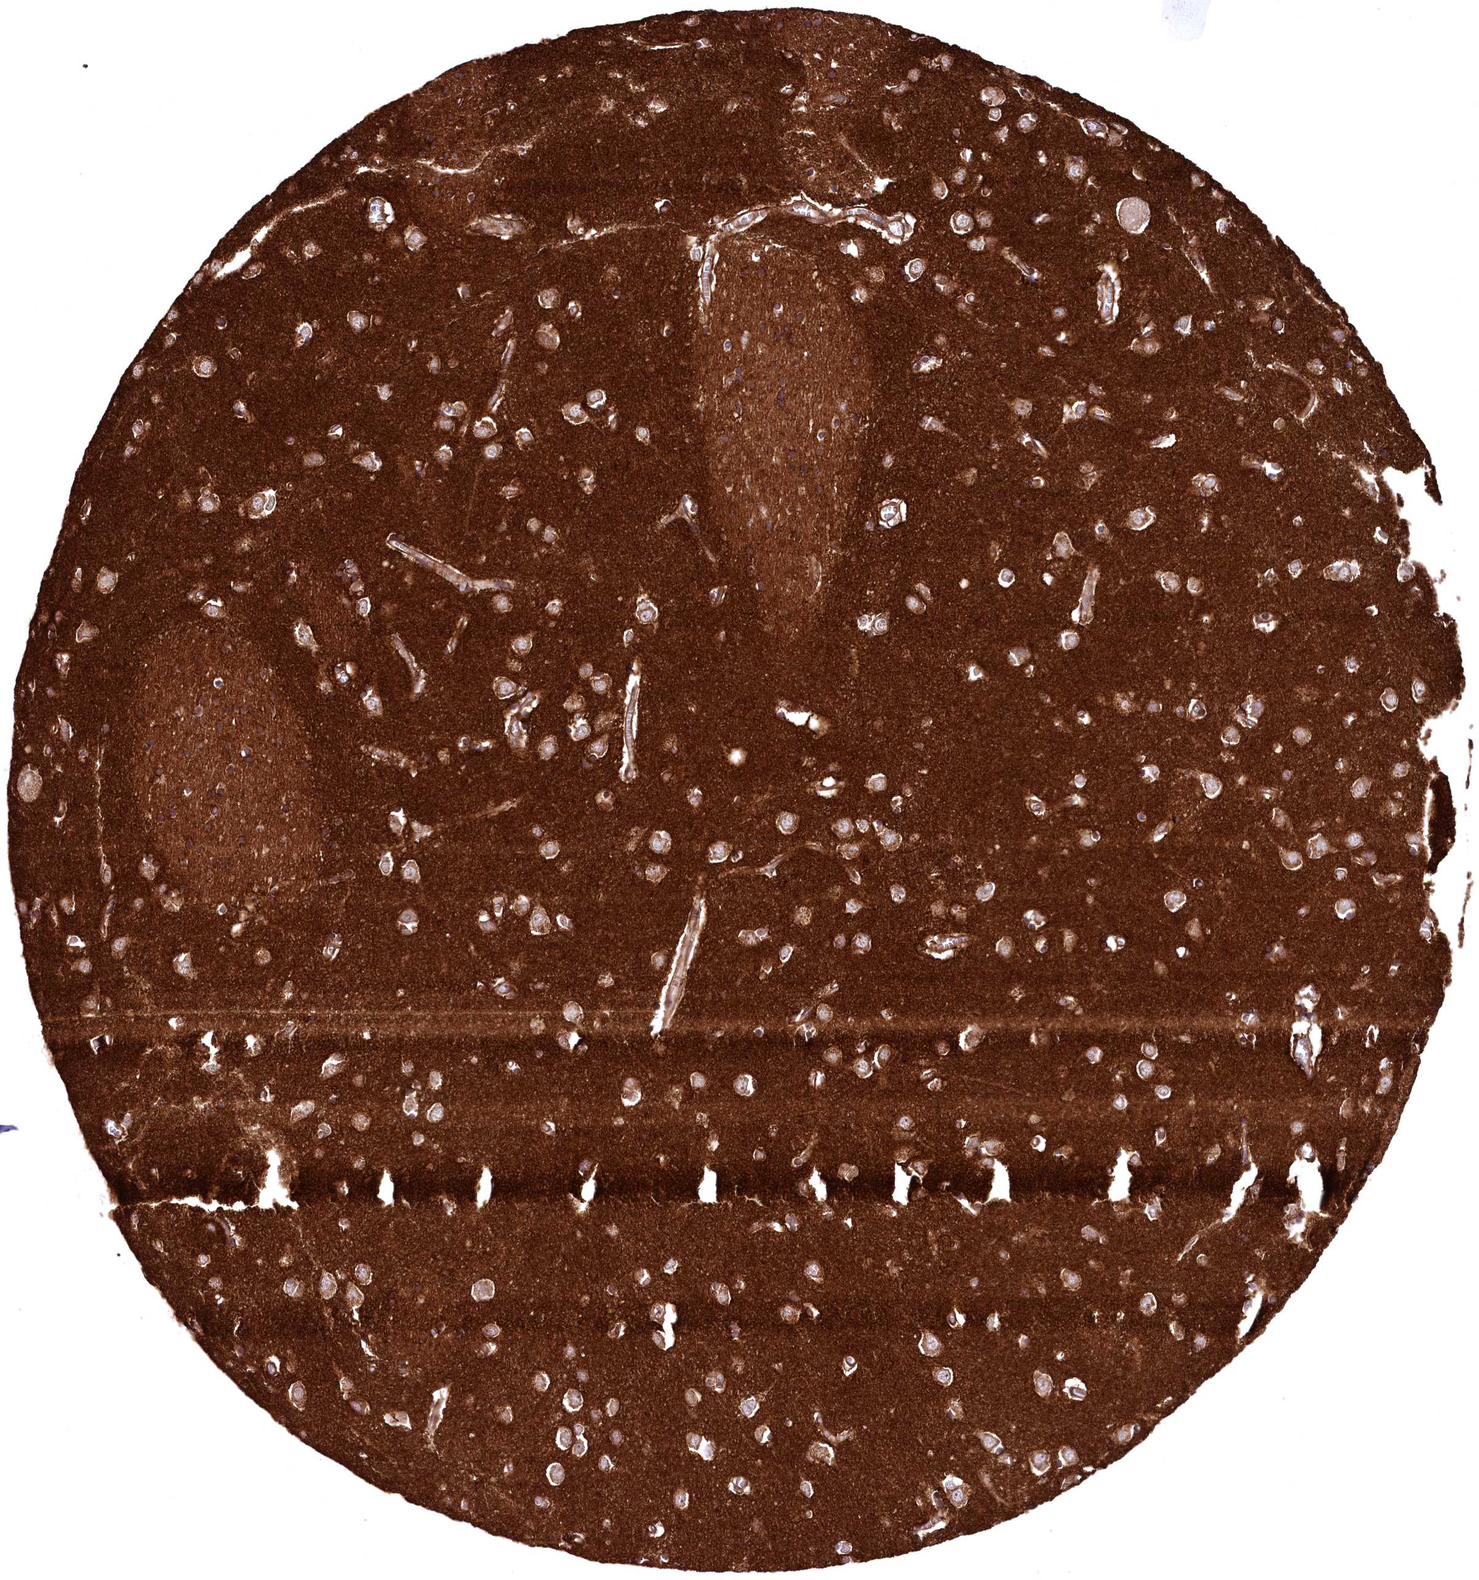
{"staining": {"intensity": "weak", "quantity": ">75%", "location": "cytoplasmic/membranous"}, "tissue": "caudate", "cell_type": "Glial cells", "image_type": "normal", "snomed": [{"axis": "morphology", "description": "Normal tissue, NOS"}, {"axis": "topography", "description": "Lateral ventricle wall"}], "caption": "Immunohistochemistry (DAB (3,3'-diaminobenzidine)) staining of unremarkable caudate demonstrates weak cytoplasmic/membranous protein expression in approximately >75% of glial cells.", "gene": "SVIP", "patient": {"sex": "male", "age": 70}}